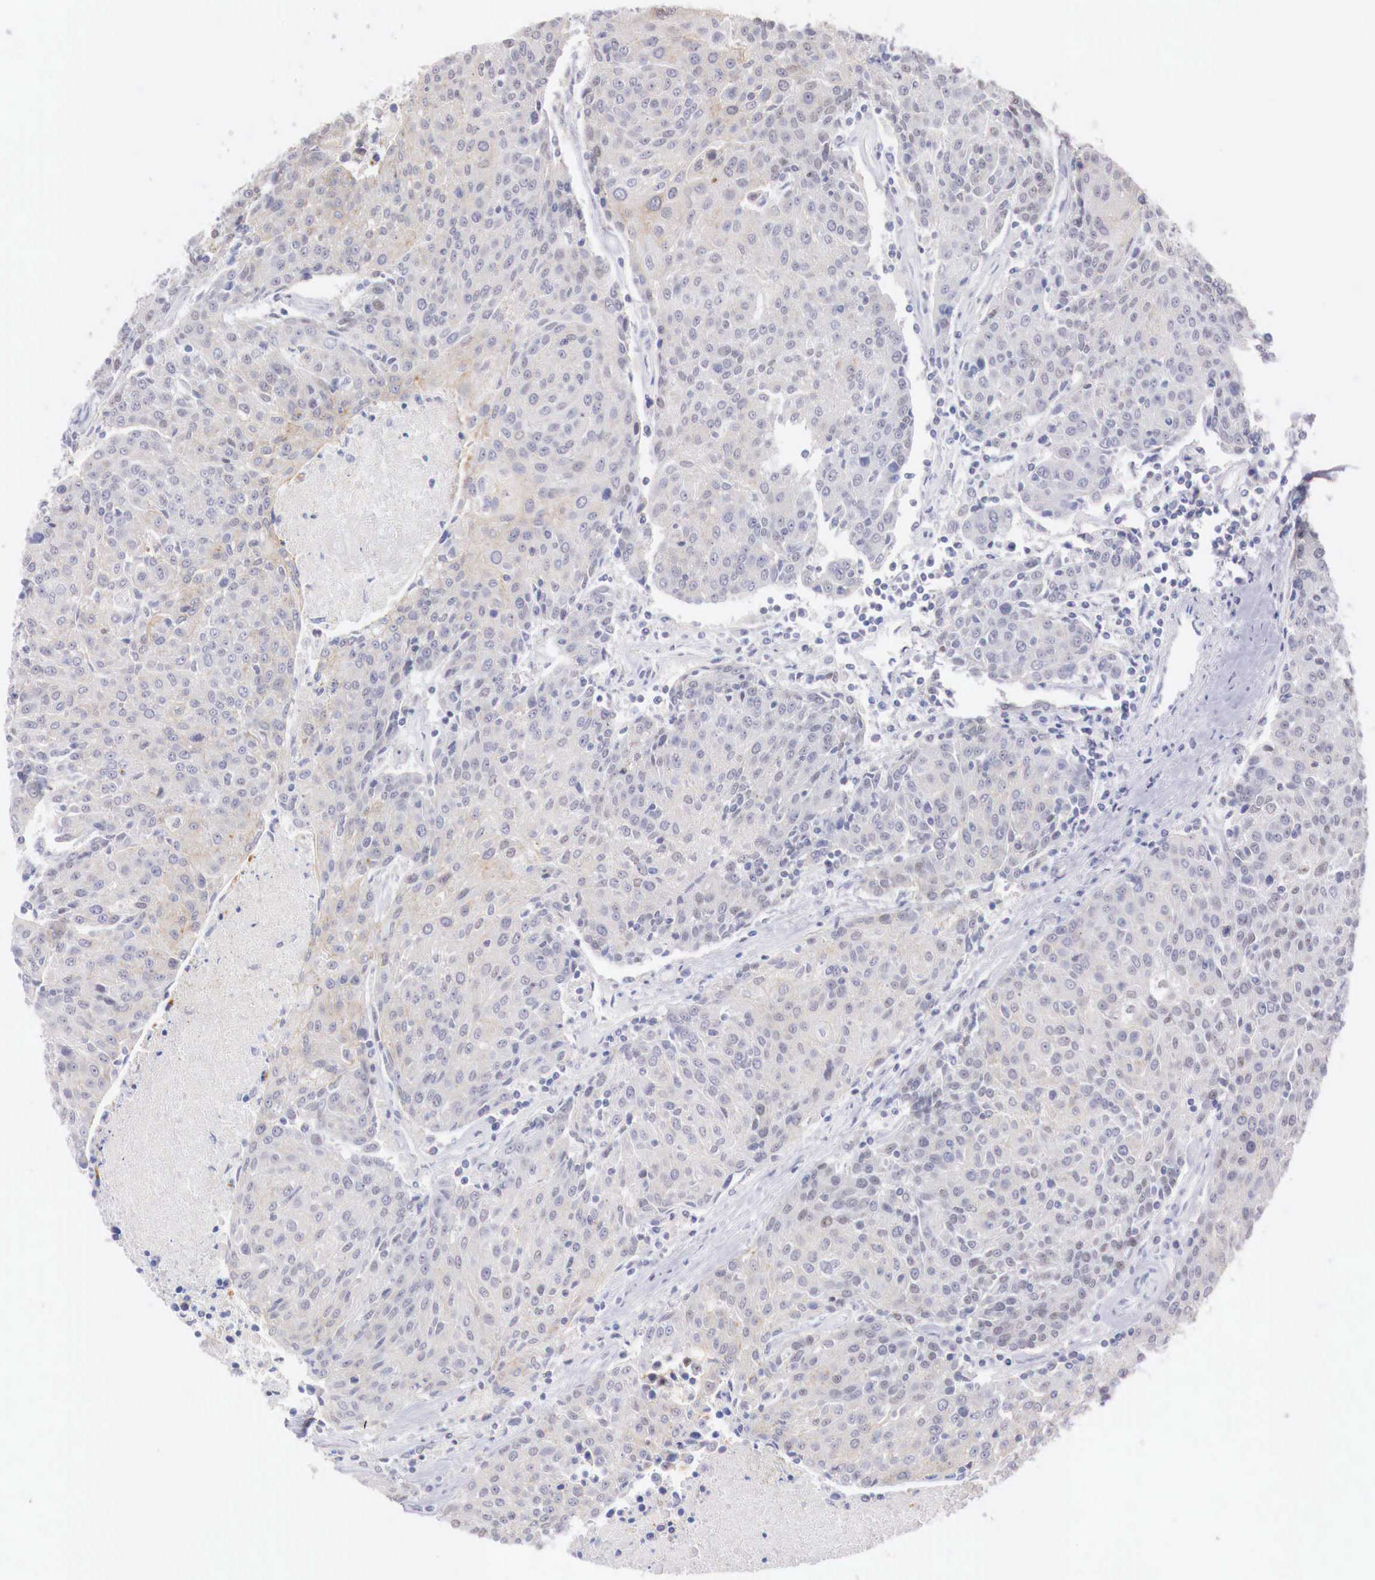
{"staining": {"intensity": "negative", "quantity": "none", "location": "none"}, "tissue": "urothelial cancer", "cell_type": "Tumor cells", "image_type": "cancer", "snomed": [{"axis": "morphology", "description": "Urothelial carcinoma, High grade"}, {"axis": "topography", "description": "Urinary bladder"}], "caption": "A micrograph of urothelial carcinoma (high-grade) stained for a protein displays no brown staining in tumor cells. (Stains: DAB (3,3'-diaminobenzidine) IHC with hematoxylin counter stain, Microscopy: brightfield microscopy at high magnification).", "gene": "TRIM13", "patient": {"sex": "female", "age": 85}}